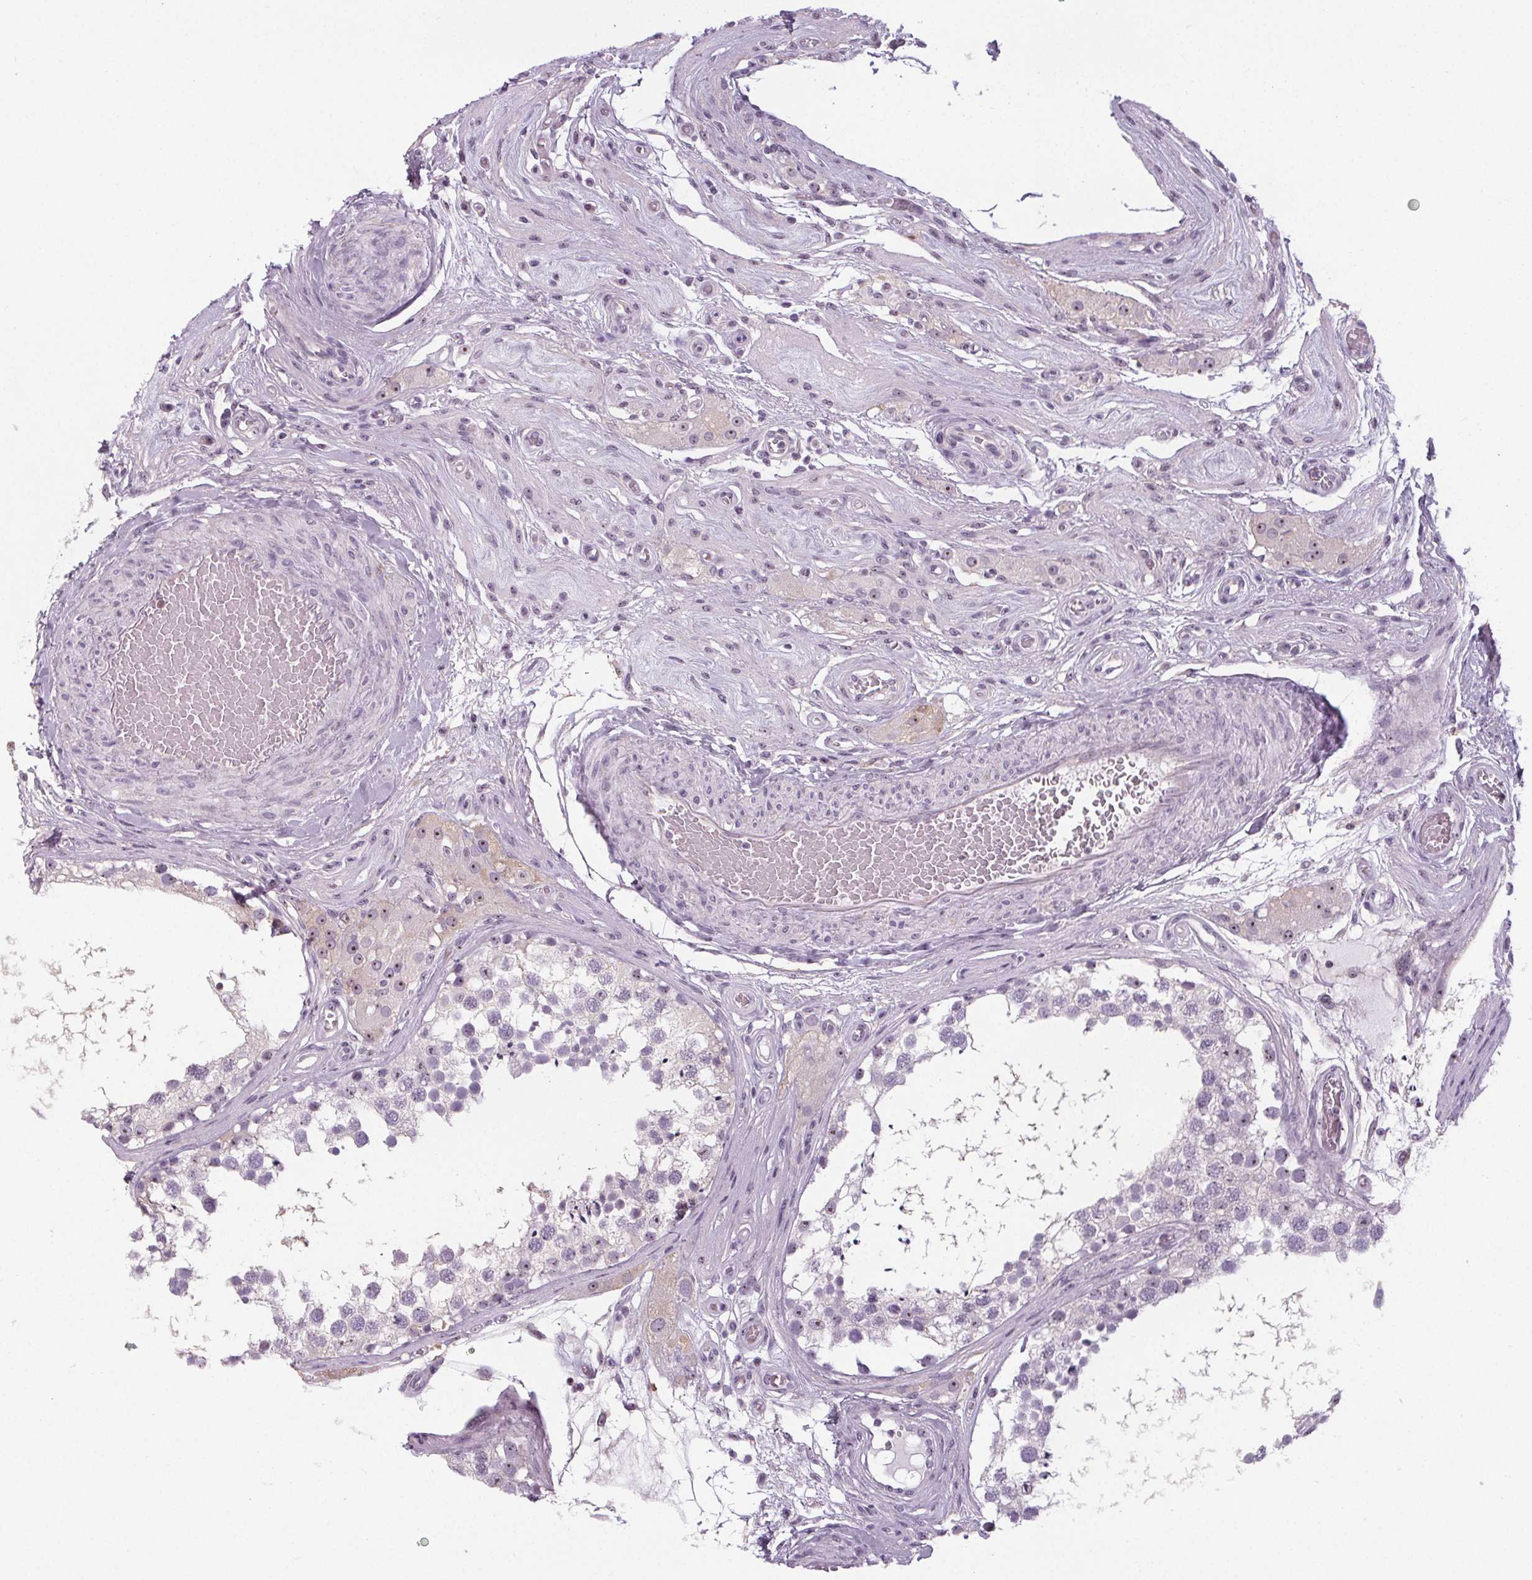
{"staining": {"intensity": "weak", "quantity": "25%-75%", "location": "nuclear"}, "tissue": "testis", "cell_type": "Cells in seminiferous ducts", "image_type": "normal", "snomed": [{"axis": "morphology", "description": "Normal tissue, NOS"}, {"axis": "morphology", "description": "Seminoma, NOS"}, {"axis": "topography", "description": "Testis"}], "caption": "DAB (3,3'-diaminobenzidine) immunohistochemical staining of normal testis exhibits weak nuclear protein positivity in approximately 25%-75% of cells in seminiferous ducts. Ihc stains the protein in brown and the nuclei are stained blue.", "gene": "NOLC1", "patient": {"sex": "male", "age": 65}}